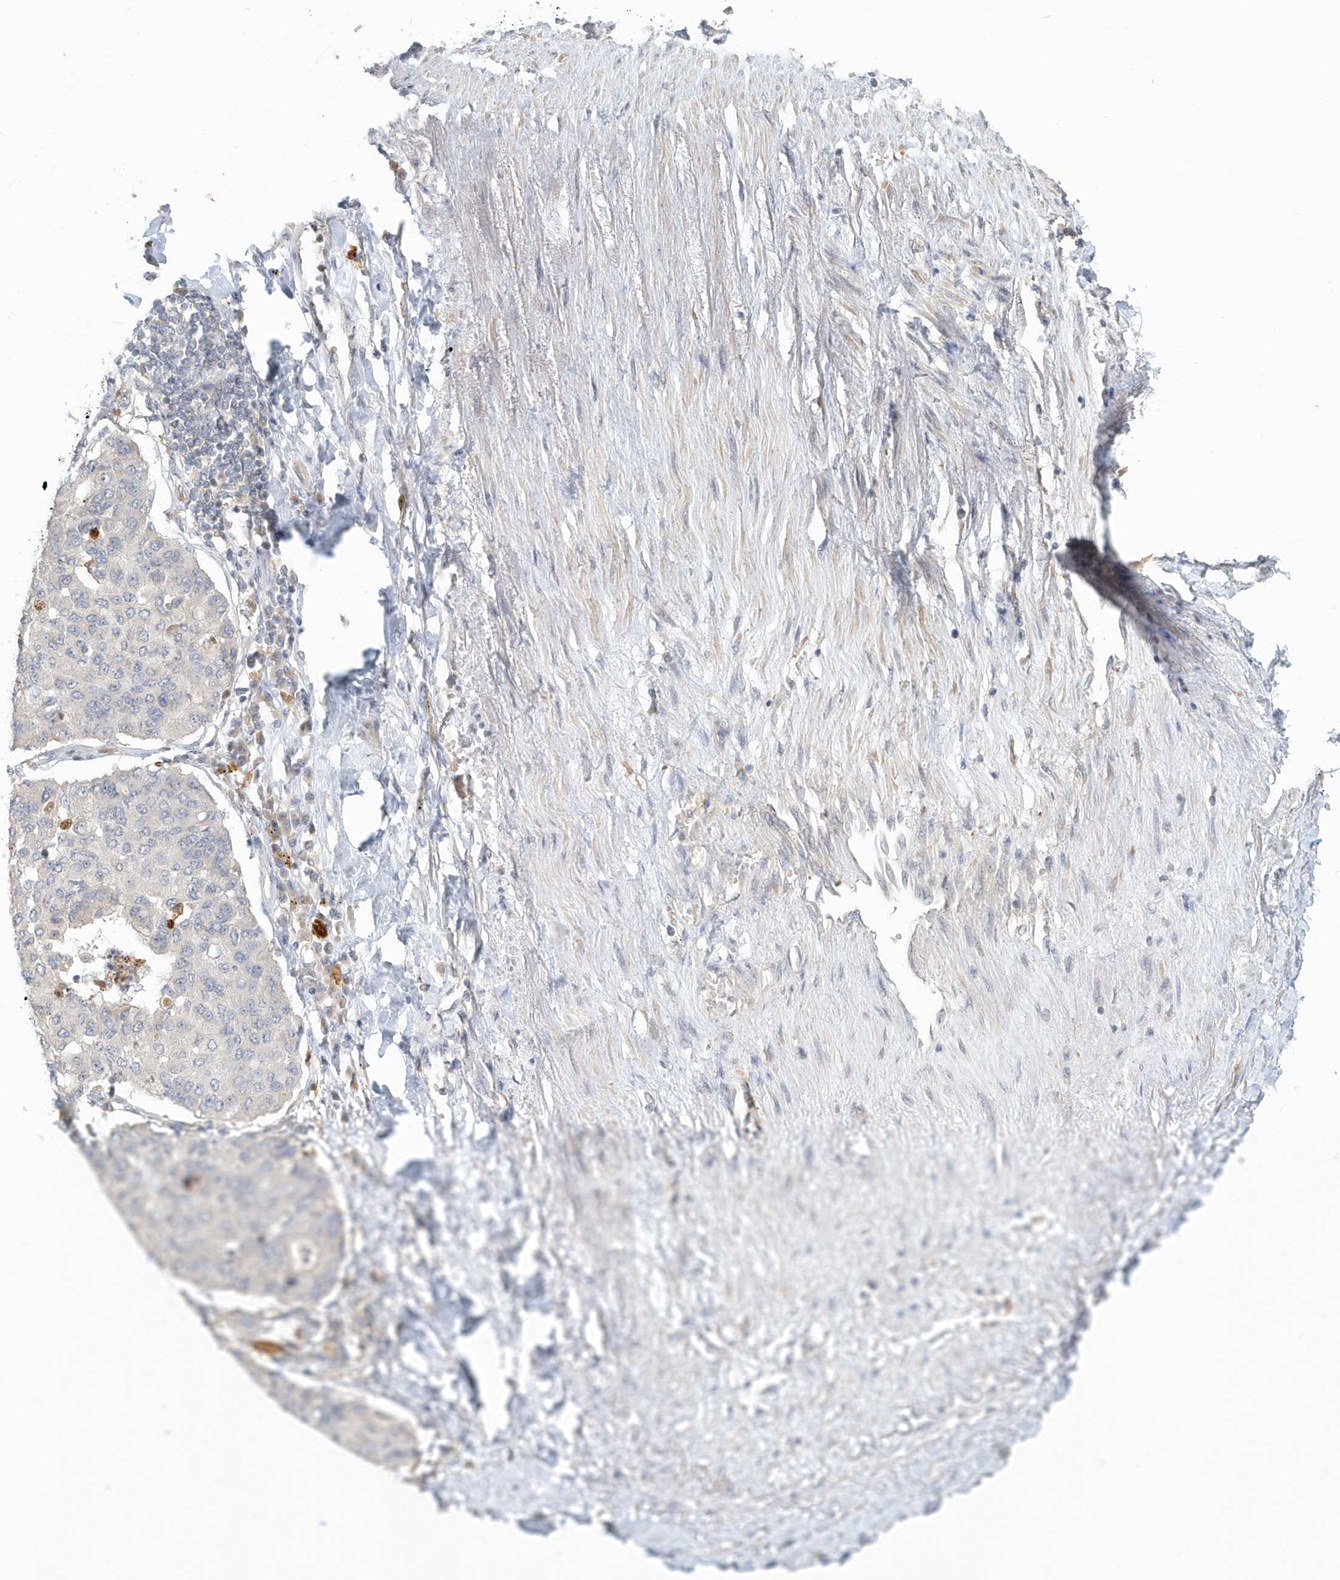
{"staining": {"intensity": "negative", "quantity": "none", "location": "none"}, "tissue": "lung cancer", "cell_type": "Tumor cells", "image_type": "cancer", "snomed": [{"axis": "morphology", "description": "Squamous cell carcinoma, NOS"}, {"axis": "topography", "description": "Lung"}], "caption": "Immunohistochemical staining of human squamous cell carcinoma (lung) reveals no significant expression in tumor cells. (Immunohistochemistry (ihc), brightfield microscopy, high magnification).", "gene": "NAPB", "patient": {"sex": "male", "age": 74}}